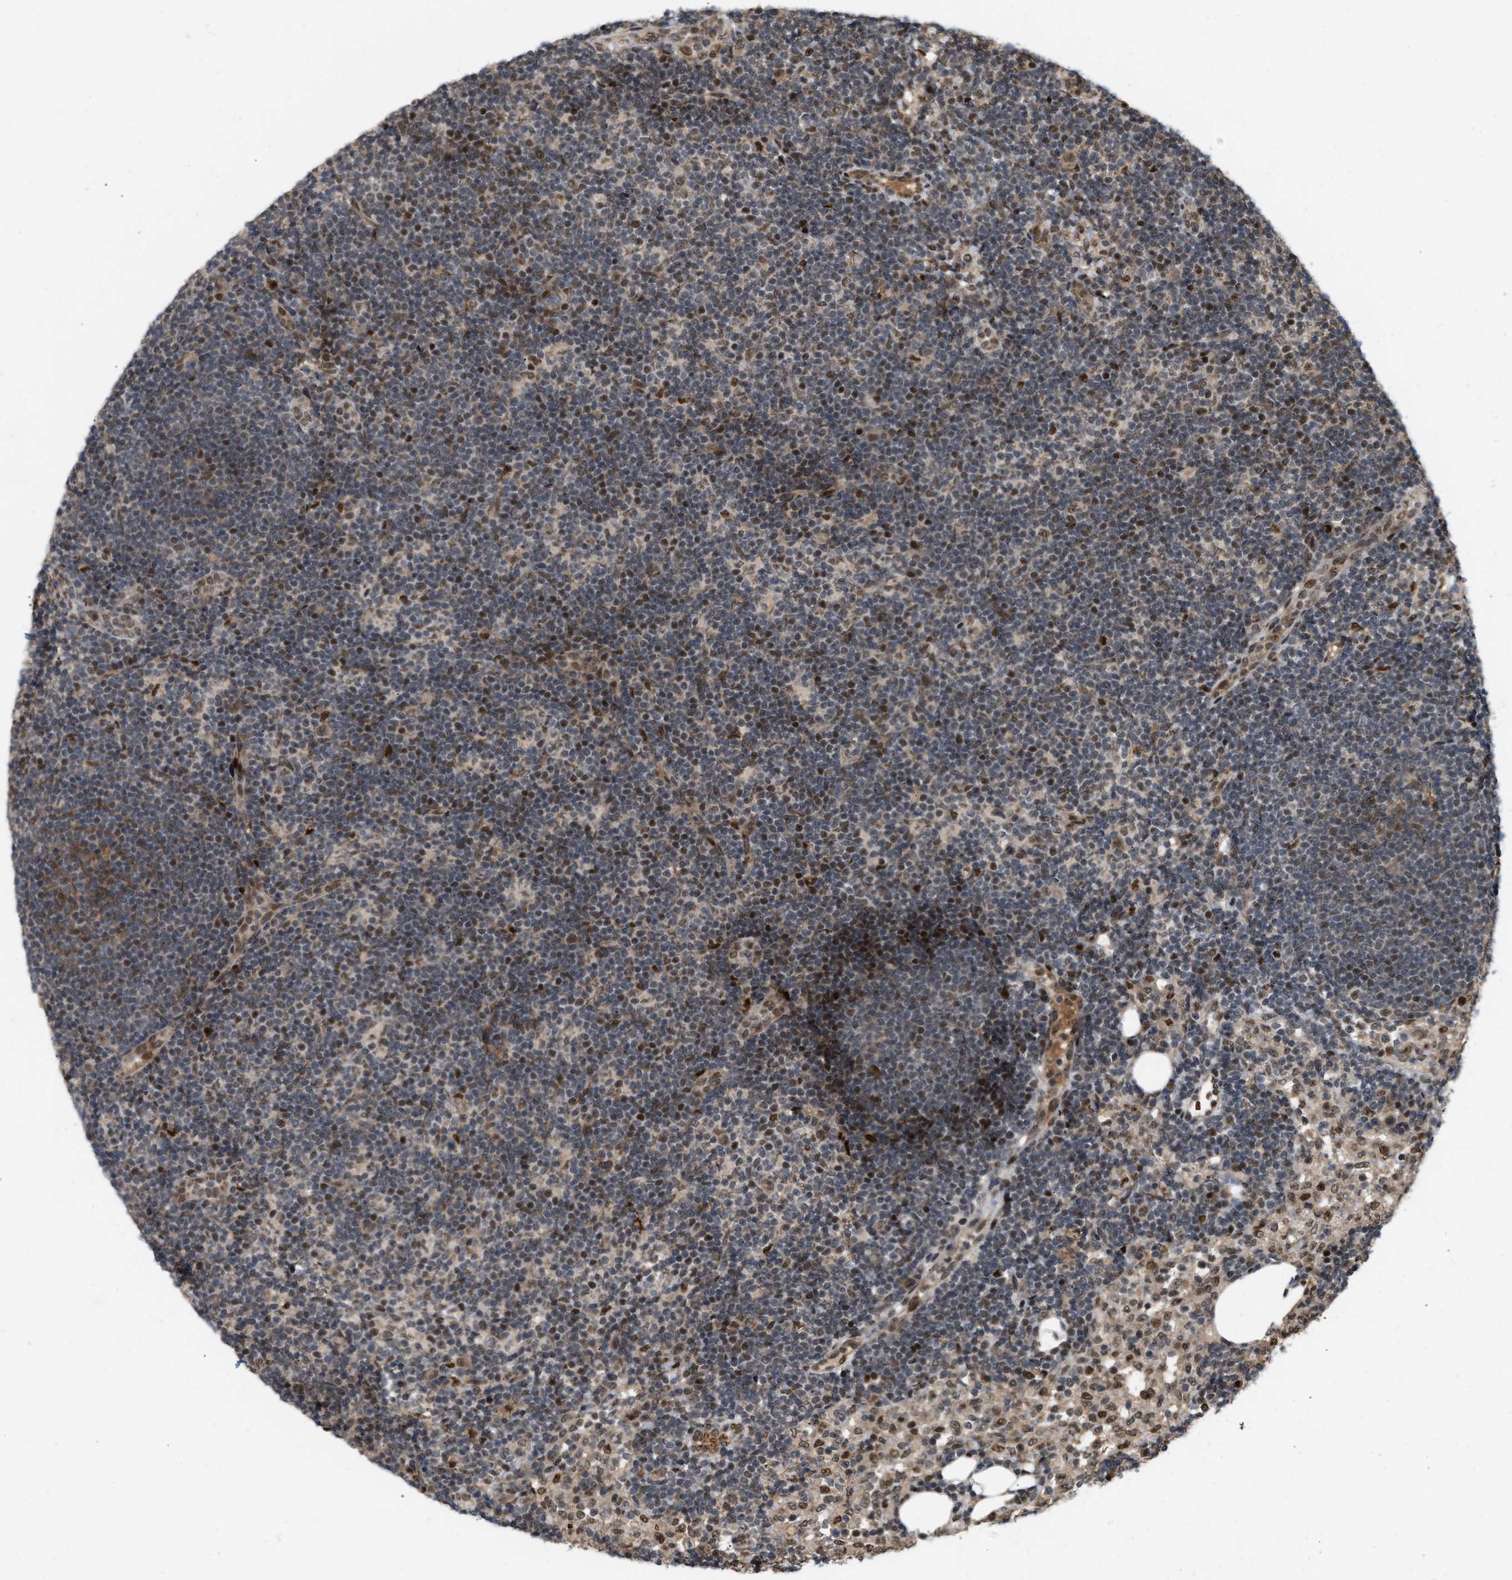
{"staining": {"intensity": "strong", "quantity": ">75%", "location": "cytoplasmic/membranous,nuclear"}, "tissue": "lymph node", "cell_type": "Germinal center cells", "image_type": "normal", "snomed": [{"axis": "morphology", "description": "Normal tissue, NOS"}, {"axis": "morphology", "description": "Carcinoid, malignant, NOS"}, {"axis": "topography", "description": "Lymph node"}], "caption": "The photomicrograph displays immunohistochemical staining of normal lymph node. There is strong cytoplasmic/membranous,nuclear staining is identified in about >75% of germinal center cells. Using DAB (brown) and hematoxylin (blue) stains, captured at high magnification using brightfield microscopy.", "gene": "ANKRD11", "patient": {"sex": "male", "age": 47}}